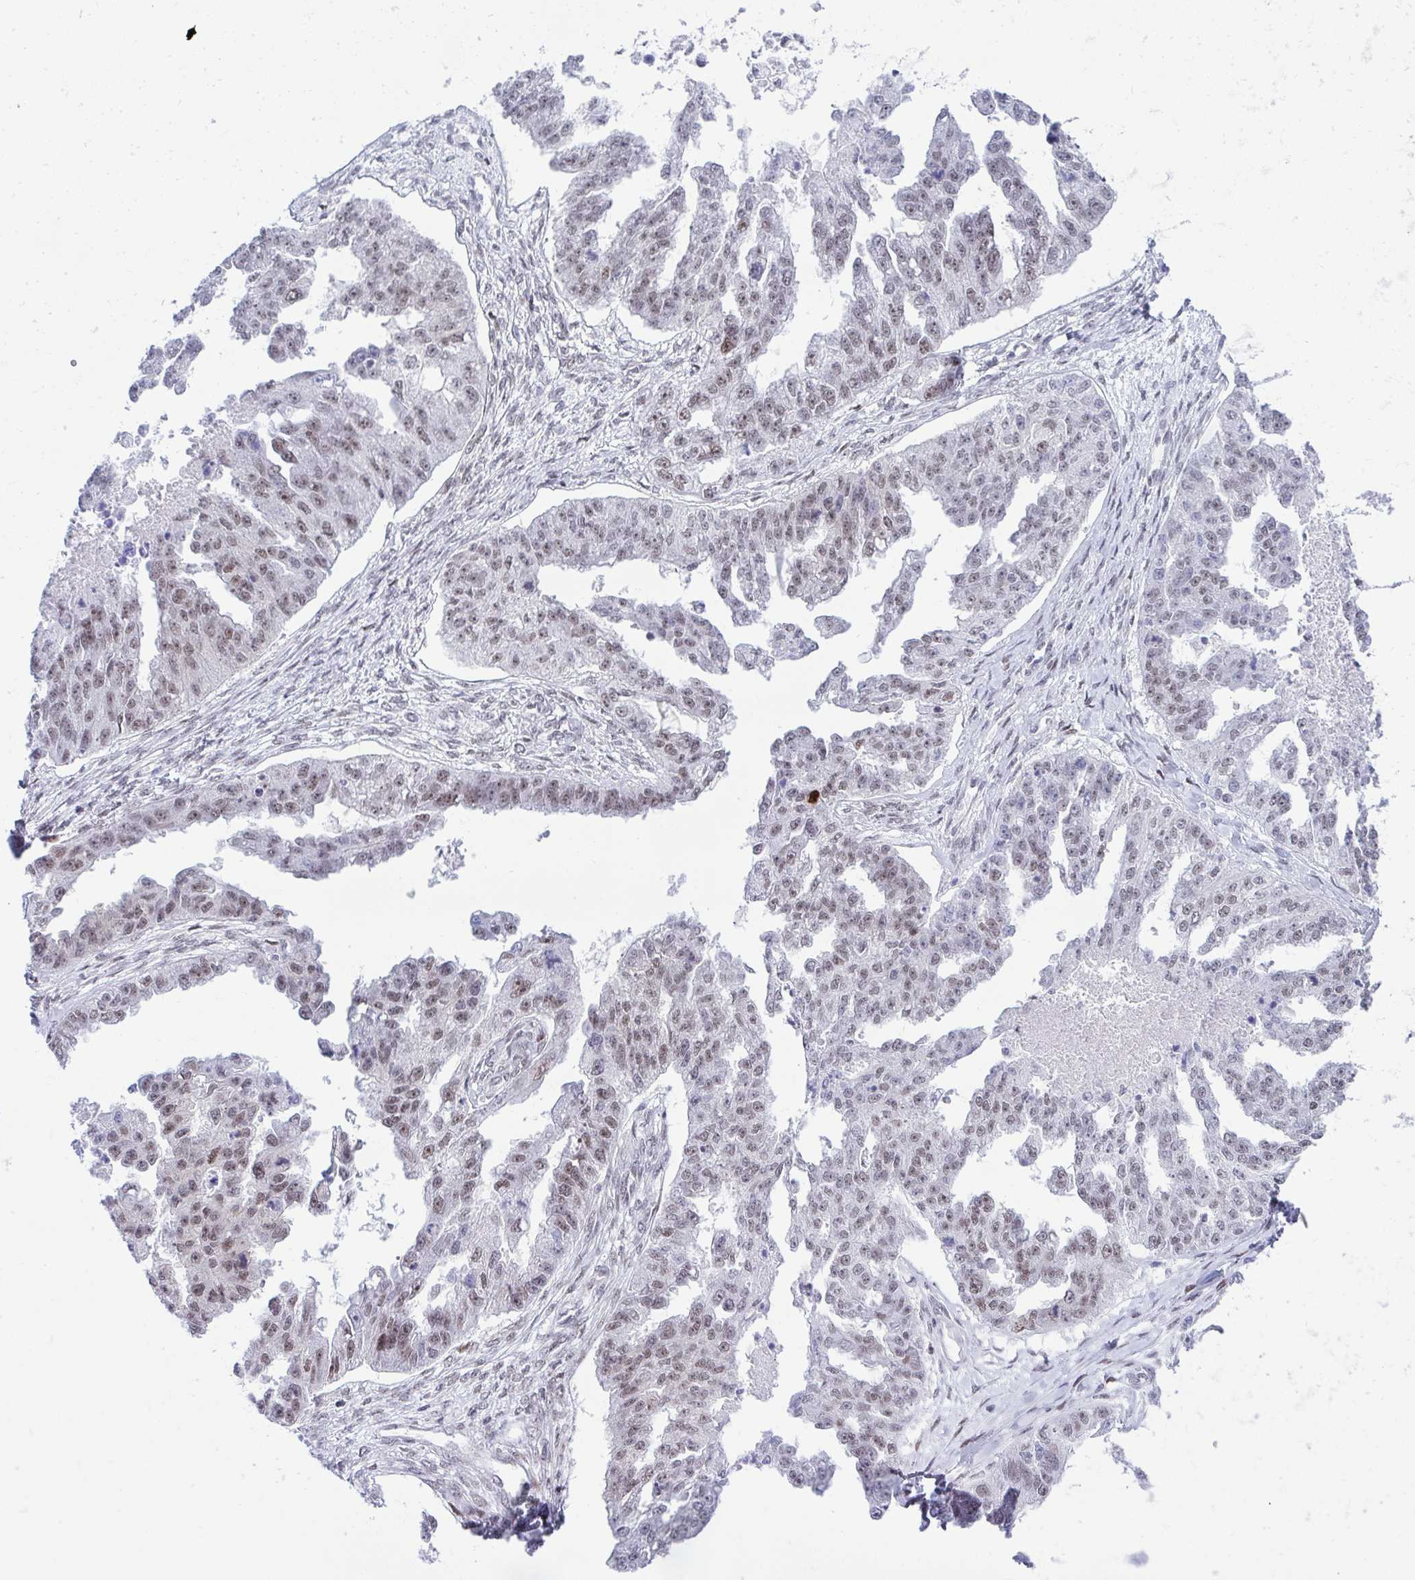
{"staining": {"intensity": "moderate", "quantity": "25%-75%", "location": "nuclear"}, "tissue": "ovarian cancer", "cell_type": "Tumor cells", "image_type": "cancer", "snomed": [{"axis": "morphology", "description": "Cystadenocarcinoma, serous, NOS"}, {"axis": "topography", "description": "Ovary"}], "caption": "Tumor cells demonstrate medium levels of moderate nuclear expression in approximately 25%-75% of cells in human serous cystadenocarcinoma (ovarian).", "gene": "GLDN", "patient": {"sex": "female", "age": 58}}